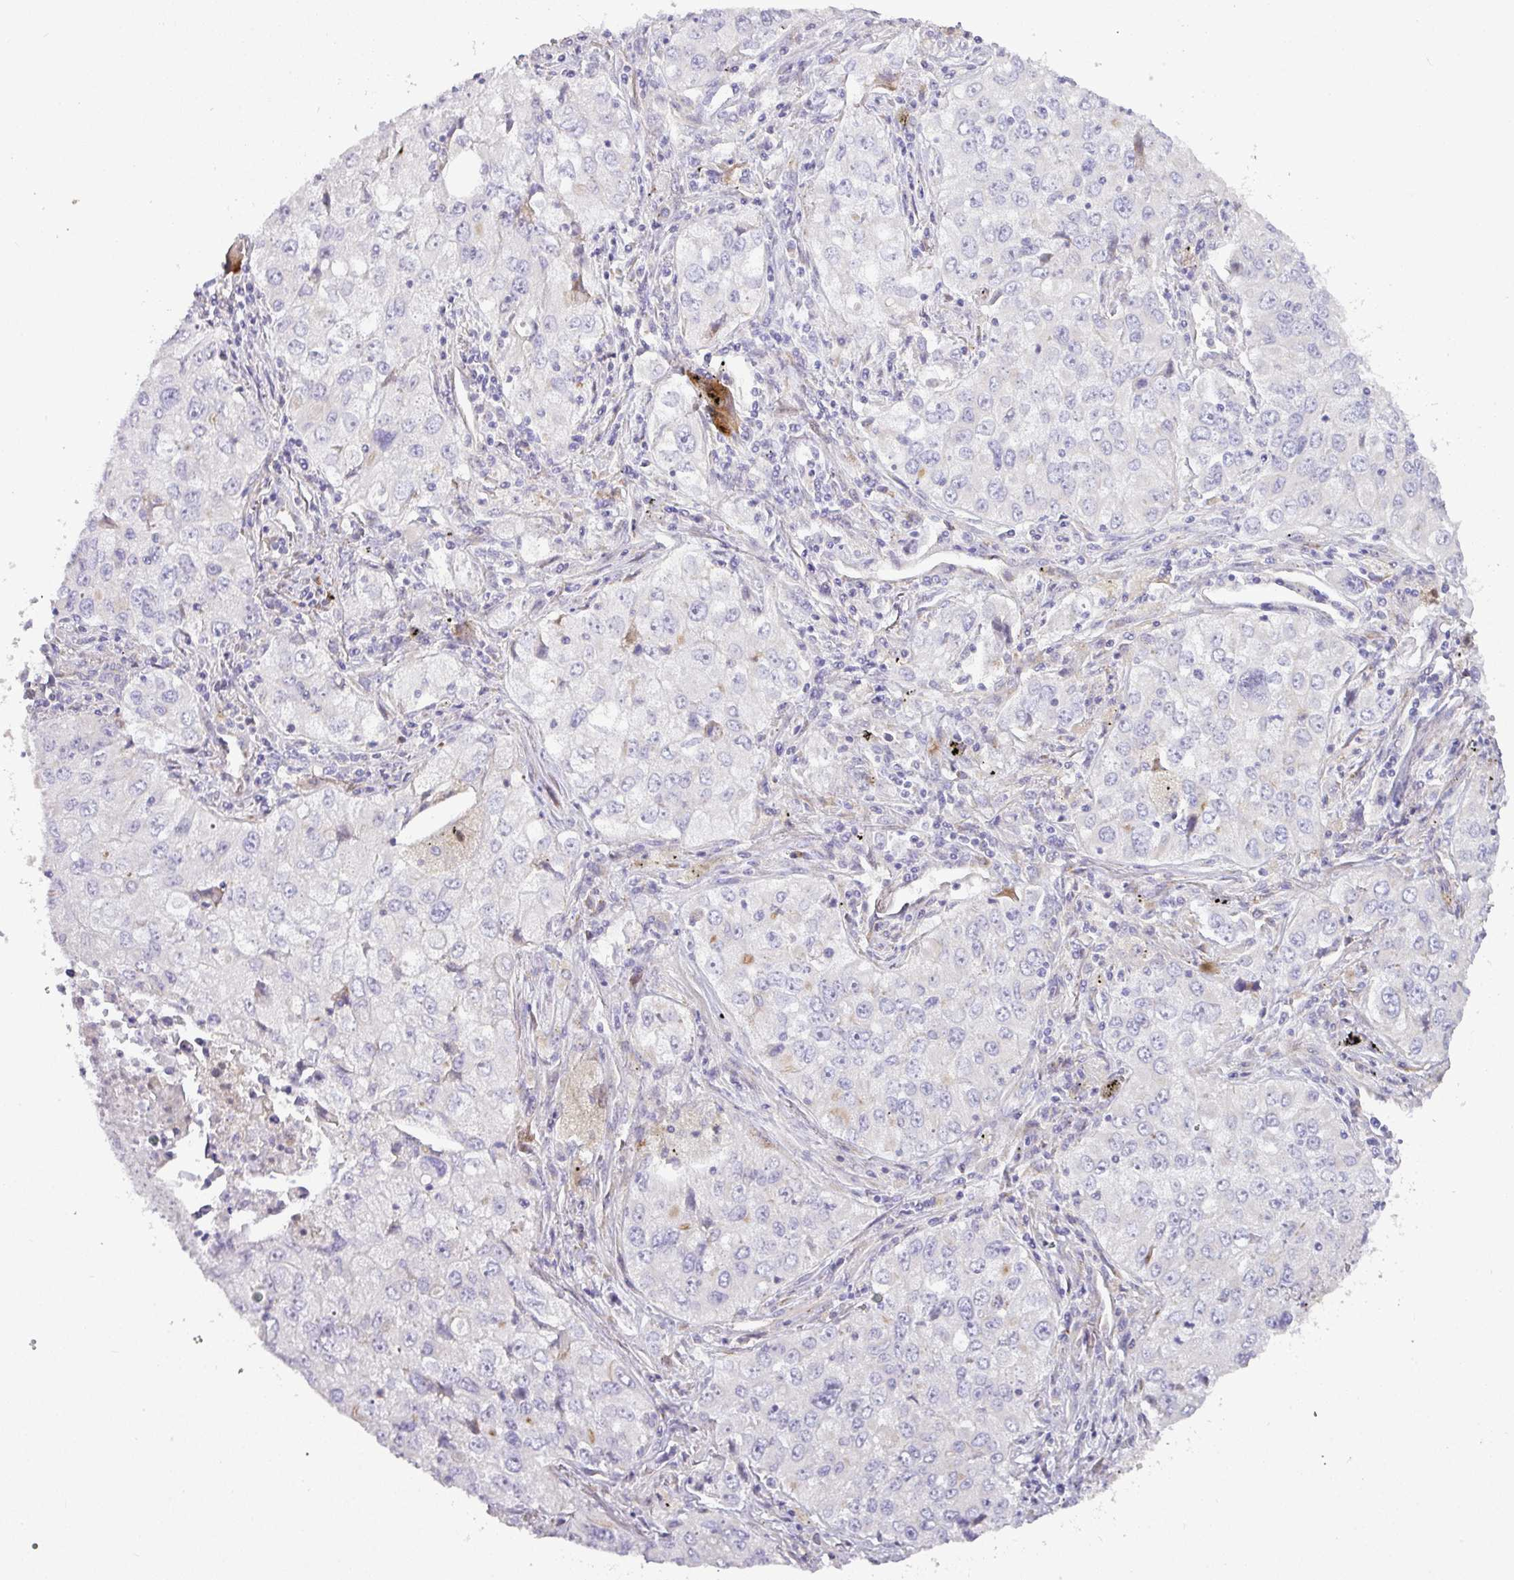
{"staining": {"intensity": "negative", "quantity": "none", "location": "none"}, "tissue": "lung cancer", "cell_type": "Tumor cells", "image_type": "cancer", "snomed": [{"axis": "morphology", "description": "Adenocarcinoma, NOS"}, {"axis": "morphology", "description": "Adenocarcinoma, metastatic, NOS"}, {"axis": "topography", "description": "Lymph node"}, {"axis": "topography", "description": "Lung"}], "caption": "High magnification brightfield microscopy of adenocarcinoma (lung) stained with DAB (3,3'-diaminobenzidine) (brown) and counterstained with hematoxylin (blue): tumor cells show no significant positivity.", "gene": "ATP6V1F", "patient": {"sex": "female", "age": 42}}